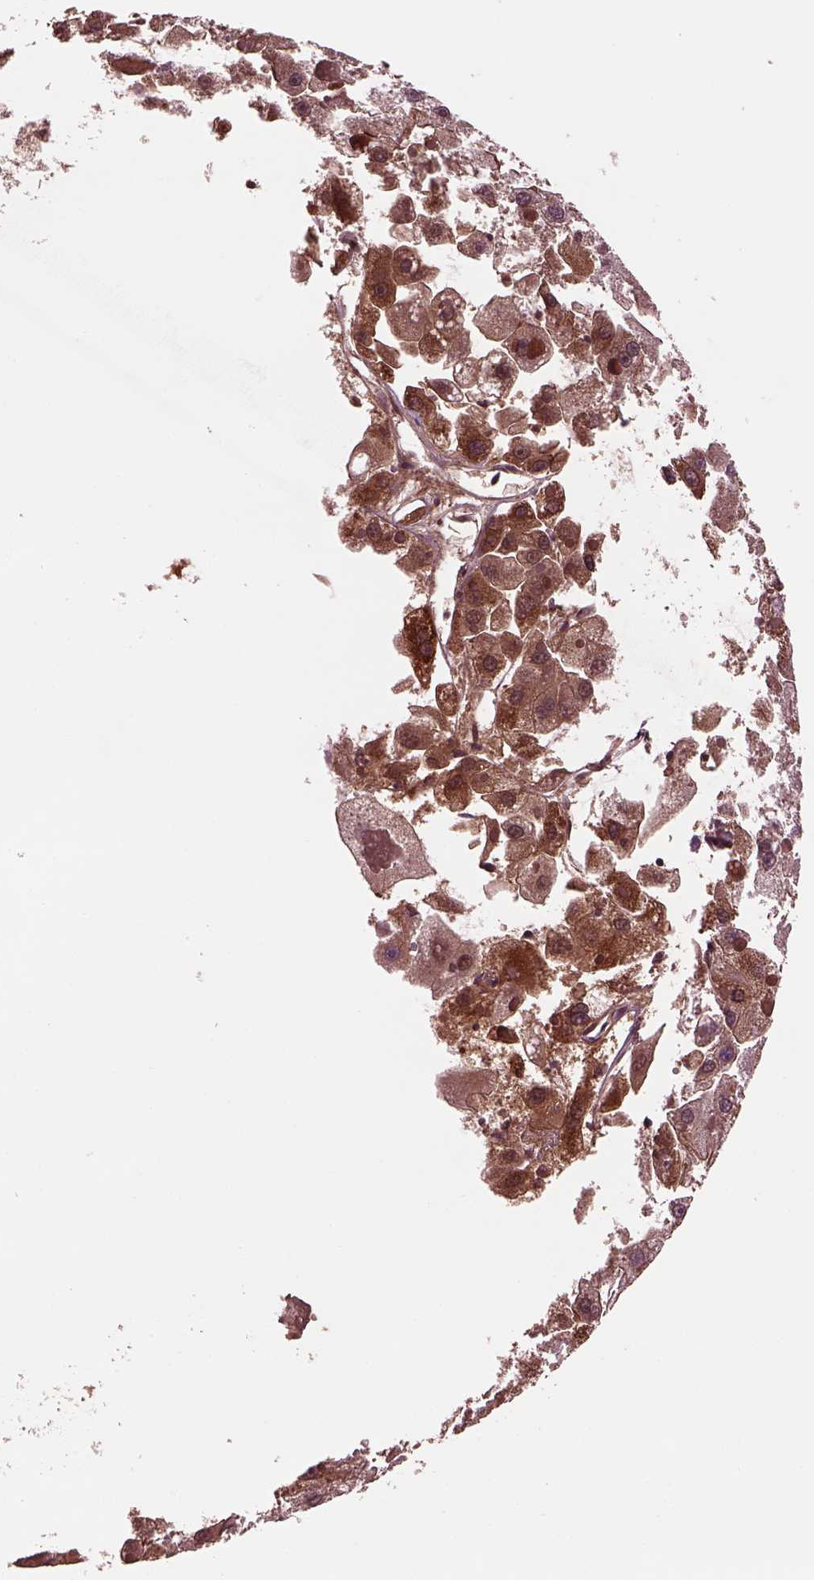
{"staining": {"intensity": "moderate", "quantity": "25%-75%", "location": "cytoplasmic/membranous"}, "tissue": "liver cancer", "cell_type": "Tumor cells", "image_type": "cancer", "snomed": [{"axis": "morphology", "description": "Carcinoma, Hepatocellular, NOS"}, {"axis": "topography", "description": "Liver"}], "caption": "Protein staining of liver hepatocellular carcinoma tissue reveals moderate cytoplasmic/membranous positivity in approximately 25%-75% of tumor cells.", "gene": "GDF11", "patient": {"sex": "female", "age": 73}}